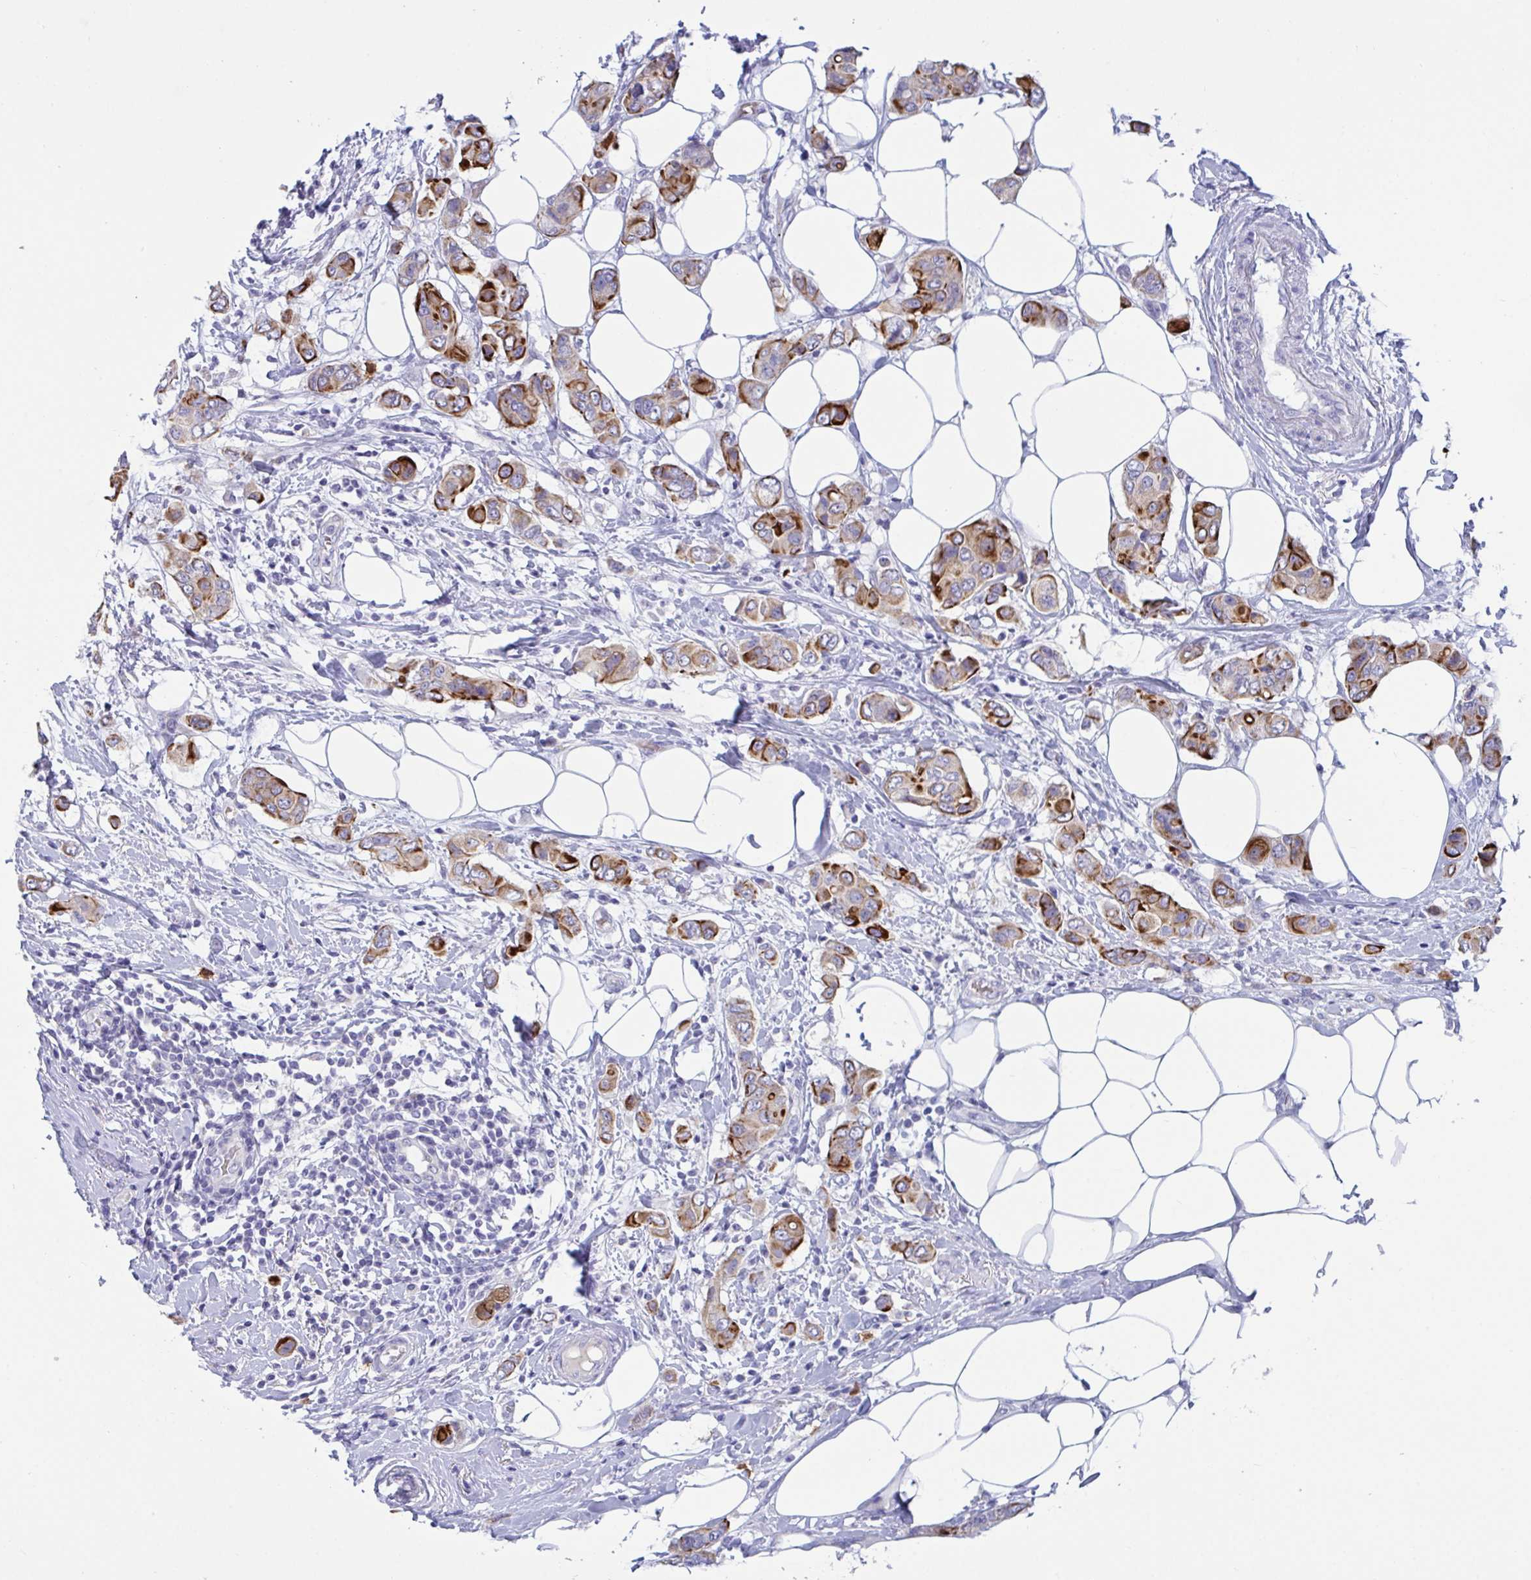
{"staining": {"intensity": "moderate", "quantity": "25%-75%", "location": "cytoplasmic/membranous"}, "tissue": "breast cancer", "cell_type": "Tumor cells", "image_type": "cancer", "snomed": [{"axis": "morphology", "description": "Lobular carcinoma"}, {"axis": "topography", "description": "Breast"}], "caption": "This image demonstrates immunohistochemistry staining of breast cancer (lobular carcinoma), with medium moderate cytoplasmic/membranous positivity in about 25%-75% of tumor cells.", "gene": "TAS2R38", "patient": {"sex": "female", "age": 51}}